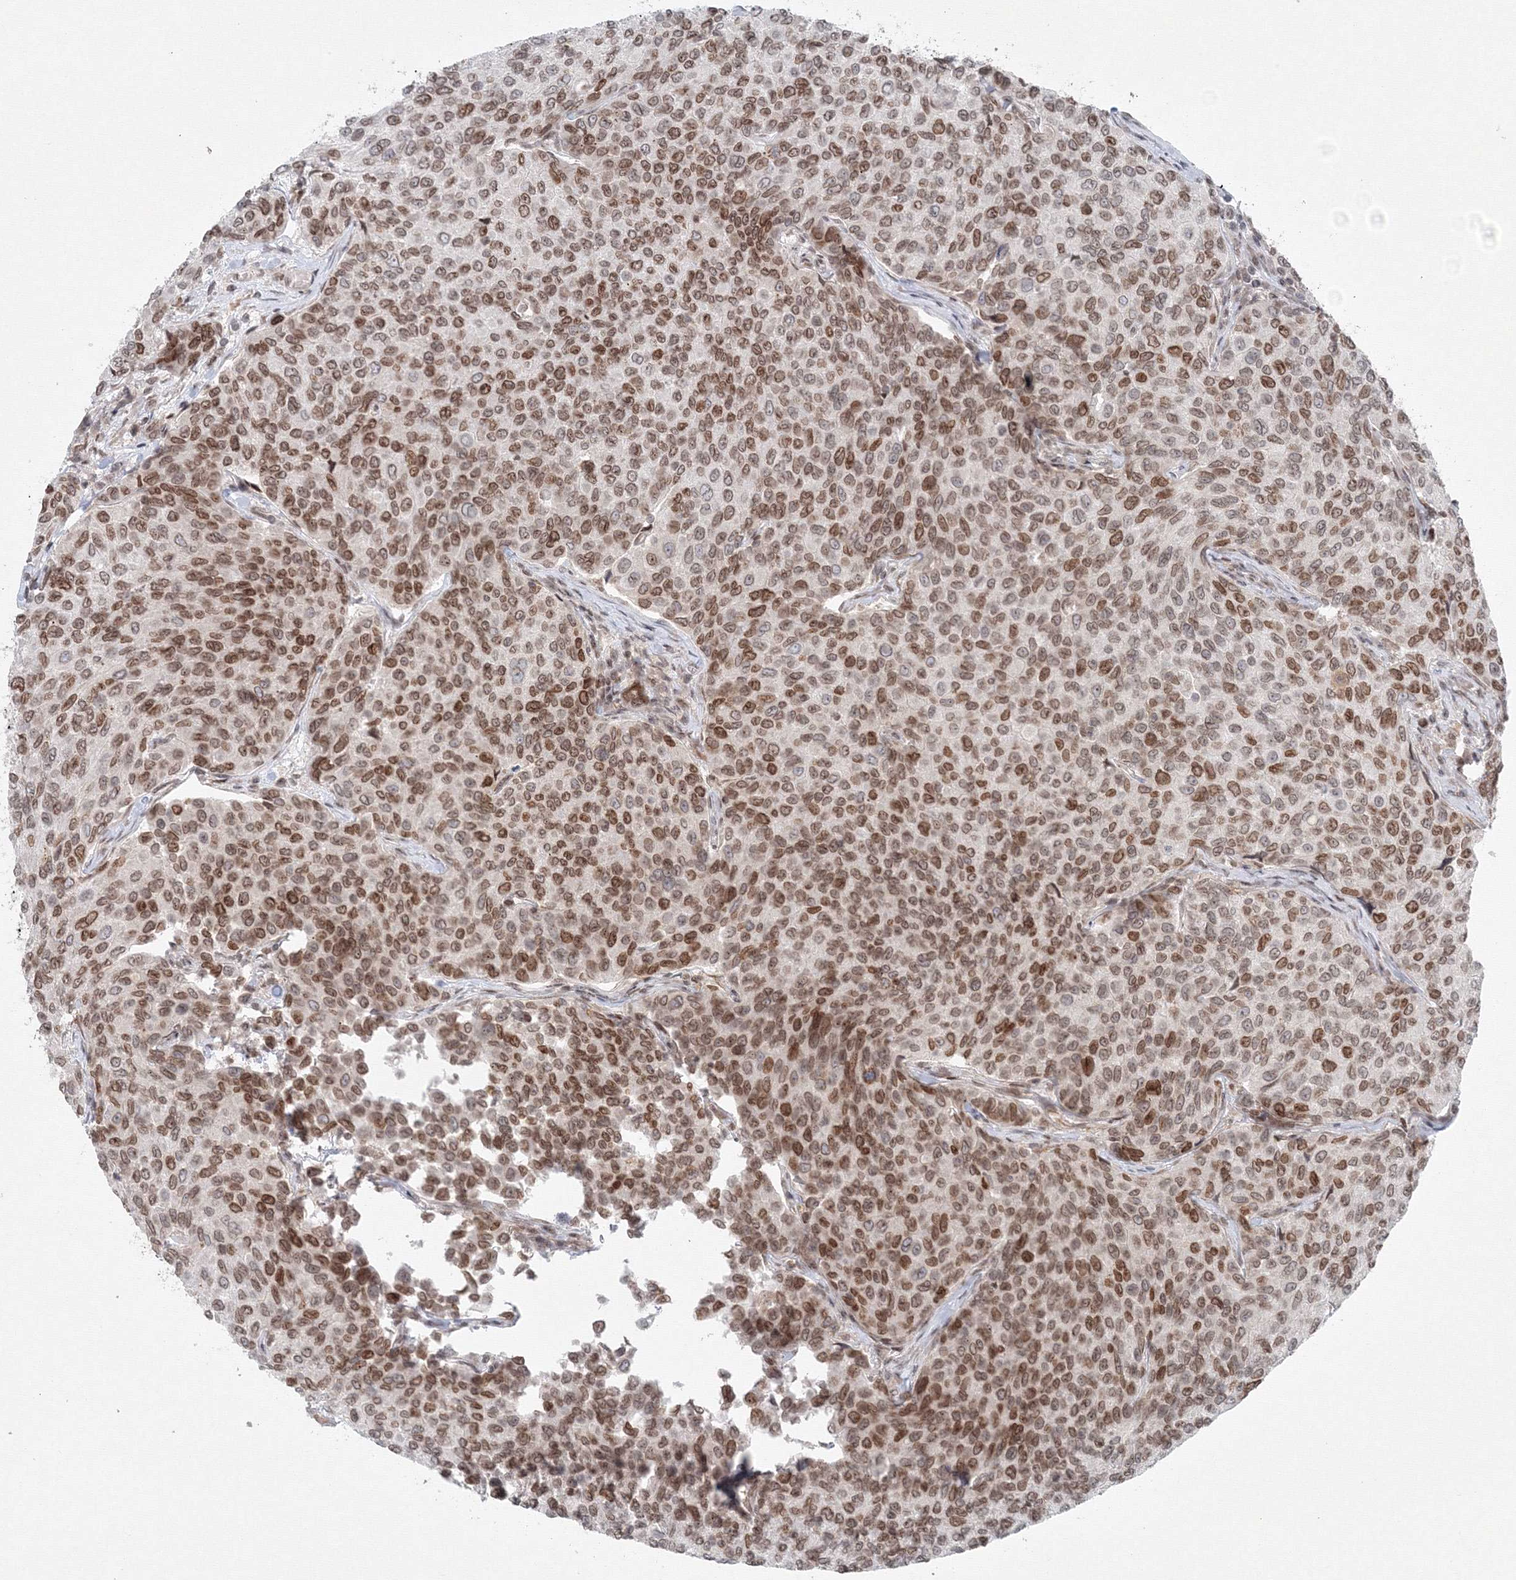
{"staining": {"intensity": "moderate", "quantity": ">75%", "location": "nuclear"}, "tissue": "breast cancer", "cell_type": "Tumor cells", "image_type": "cancer", "snomed": [{"axis": "morphology", "description": "Duct carcinoma"}, {"axis": "topography", "description": "Breast"}], "caption": "Tumor cells display moderate nuclear positivity in about >75% of cells in breast intraductal carcinoma.", "gene": "KIF4A", "patient": {"sex": "female", "age": 55}}